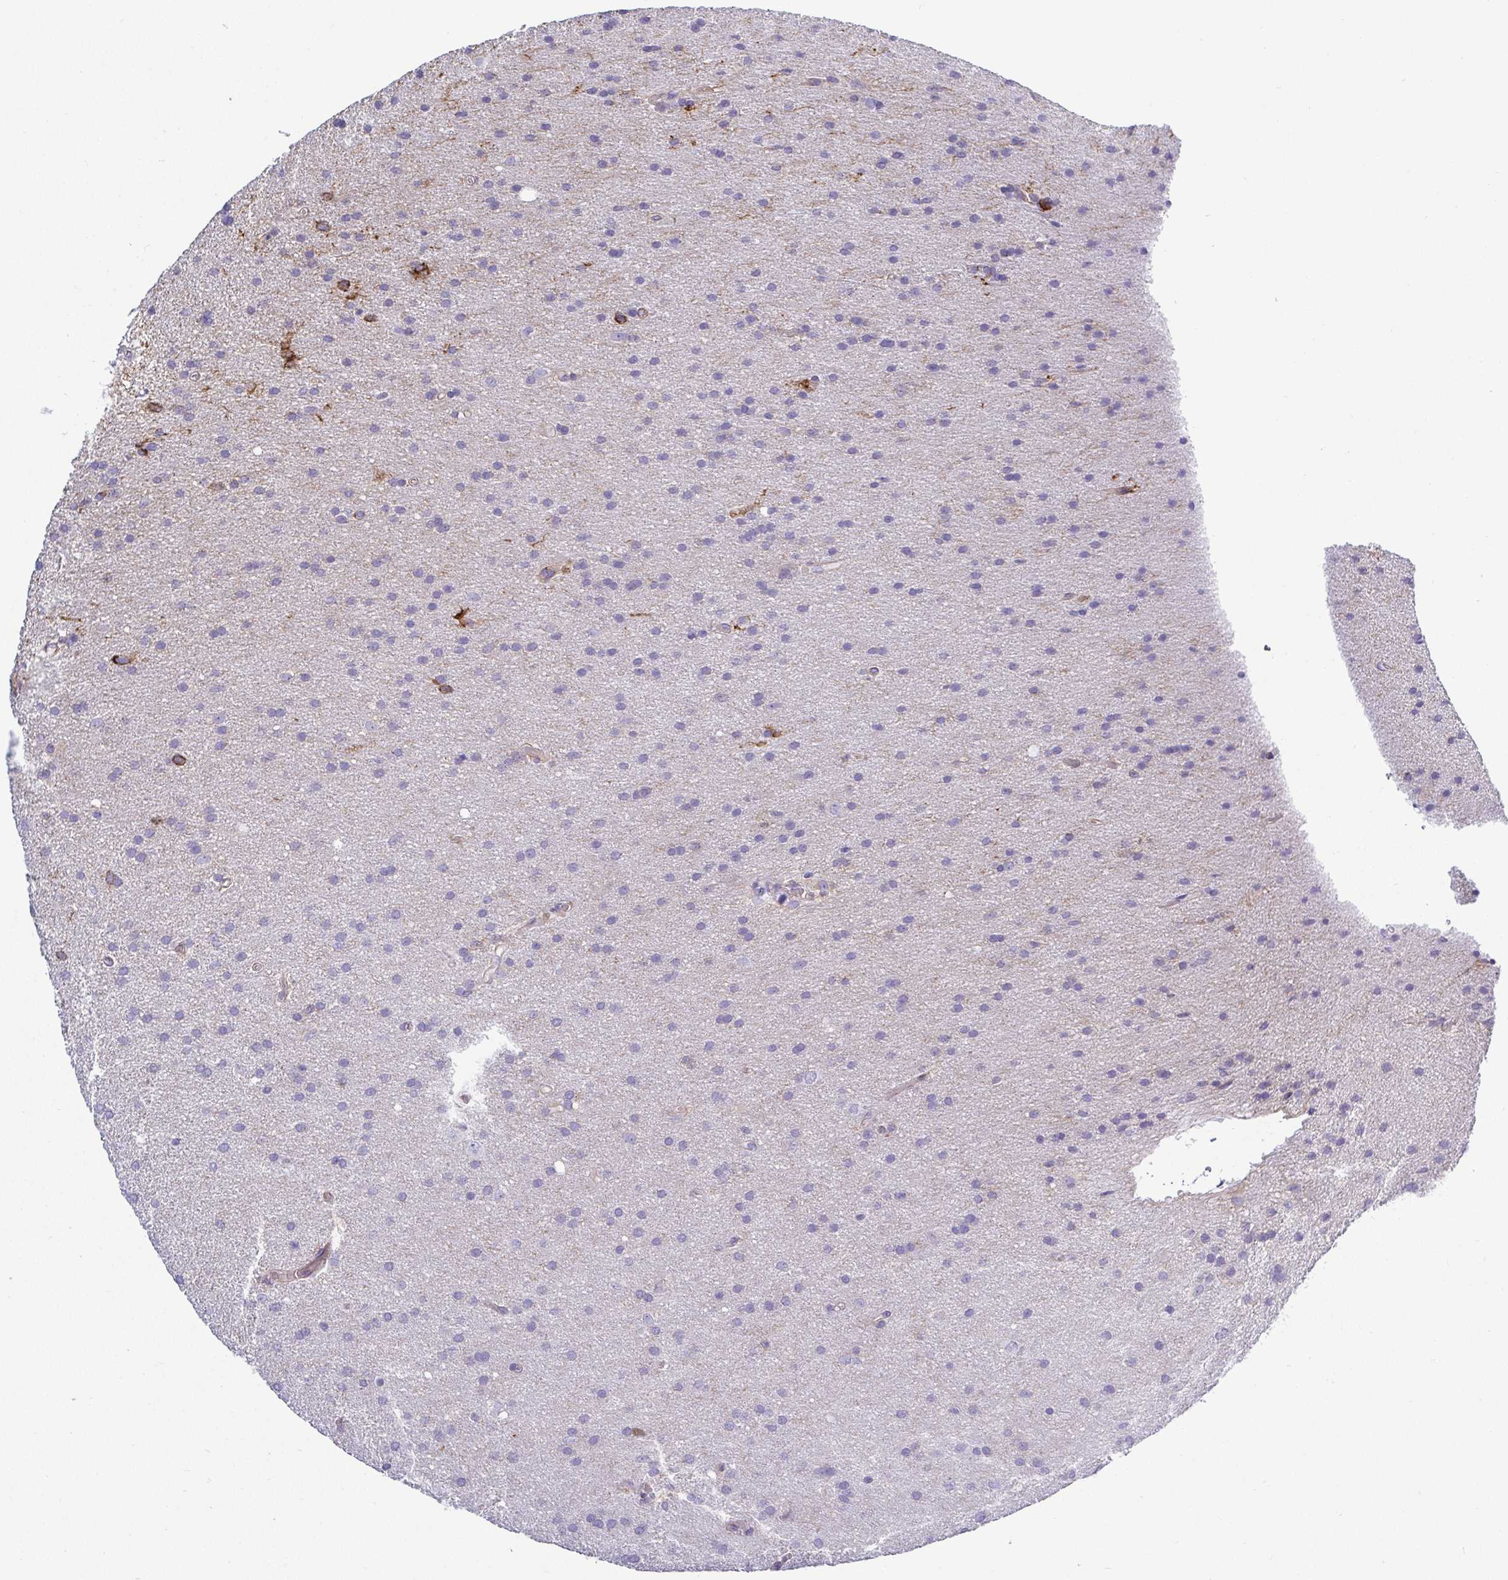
{"staining": {"intensity": "moderate", "quantity": "<25%", "location": "cytoplasmic/membranous"}, "tissue": "glioma", "cell_type": "Tumor cells", "image_type": "cancer", "snomed": [{"axis": "morphology", "description": "Glioma, malignant, Low grade"}, {"axis": "topography", "description": "Brain"}], "caption": "A high-resolution photomicrograph shows immunohistochemistry staining of glioma, which exhibits moderate cytoplasmic/membranous staining in about <25% of tumor cells. (Stains: DAB (3,3'-diaminobenzidine) in brown, nuclei in blue, Microscopy: brightfield microscopy at high magnification).", "gene": "LIMA1", "patient": {"sex": "female", "age": 54}}